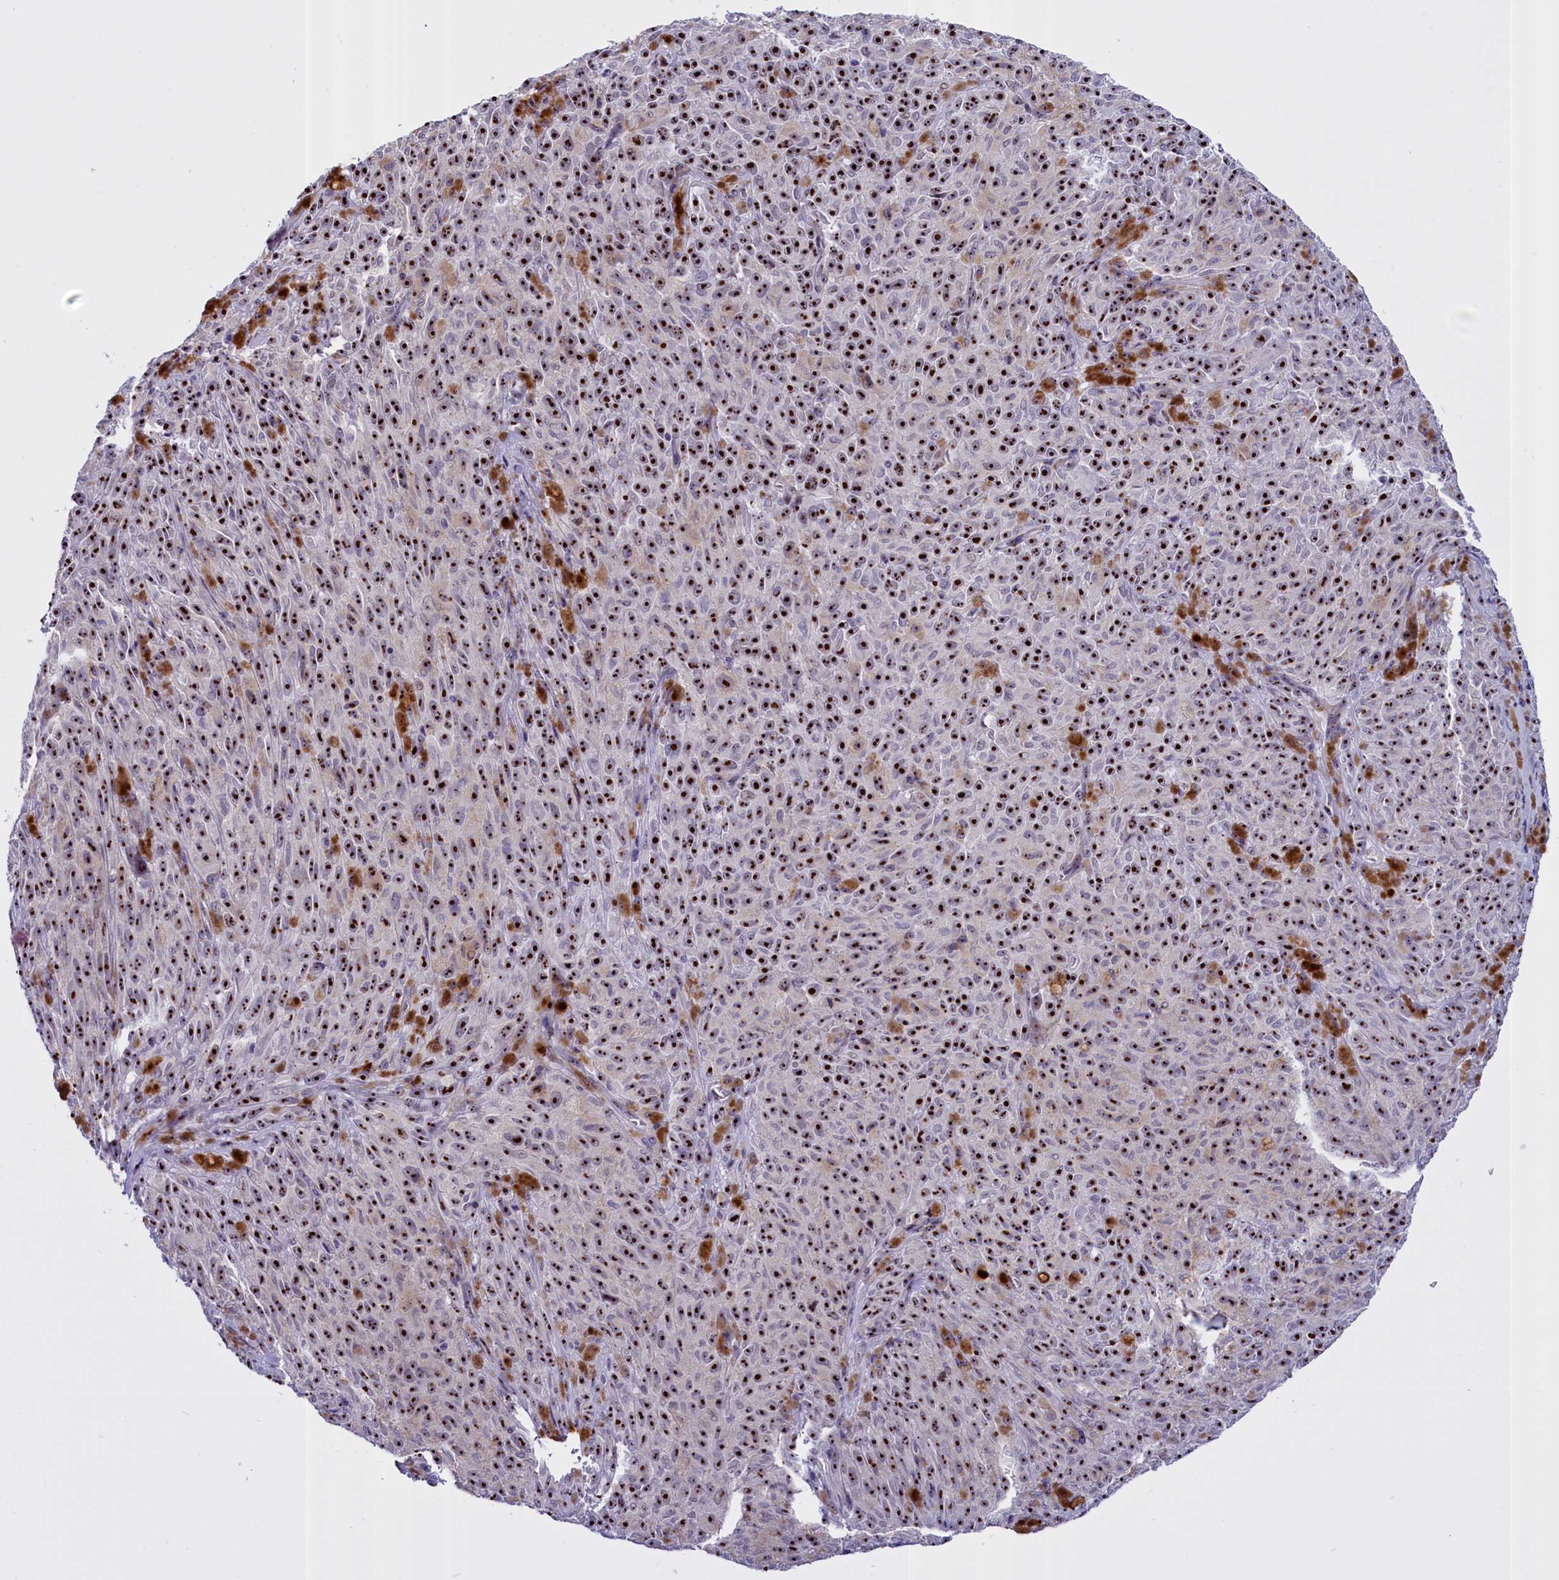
{"staining": {"intensity": "strong", "quantity": ">75%", "location": "nuclear"}, "tissue": "melanoma", "cell_type": "Tumor cells", "image_type": "cancer", "snomed": [{"axis": "morphology", "description": "Malignant melanoma, NOS"}, {"axis": "topography", "description": "Skin"}], "caption": "A histopathology image showing strong nuclear expression in about >75% of tumor cells in melanoma, as visualized by brown immunohistochemical staining.", "gene": "TBL3", "patient": {"sex": "female", "age": 82}}